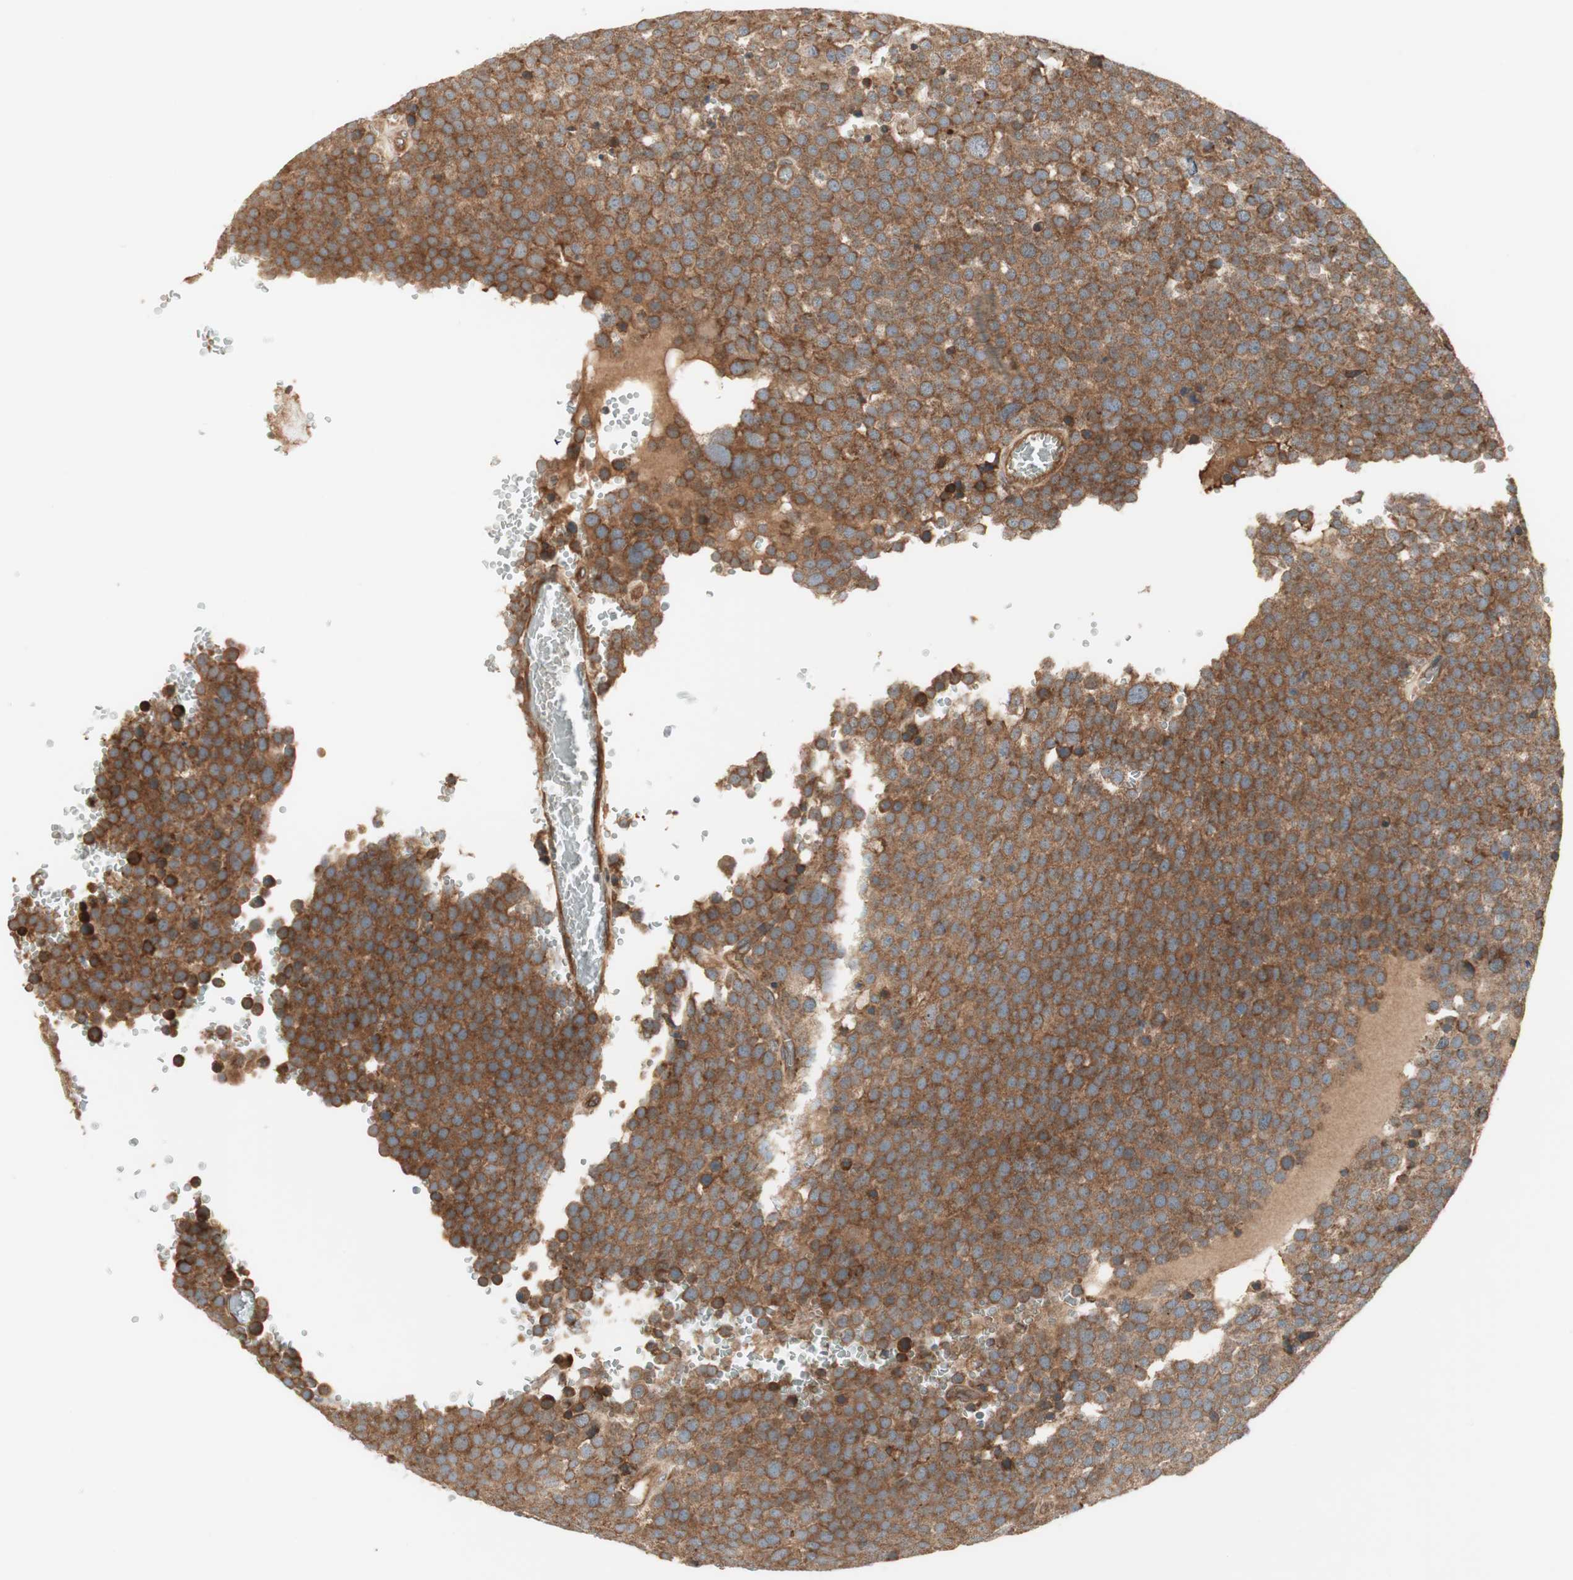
{"staining": {"intensity": "strong", "quantity": ">75%", "location": "cytoplasmic/membranous"}, "tissue": "testis cancer", "cell_type": "Tumor cells", "image_type": "cancer", "snomed": [{"axis": "morphology", "description": "Seminoma, NOS"}, {"axis": "topography", "description": "Testis"}], "caption": "Seminoma (testis) stained for a protein displays strong cytoplasmic/membranous positivity in tumor cells.", "gene": "CTTNBP2NL", "patient": {"sex": "male", "age": 71}}